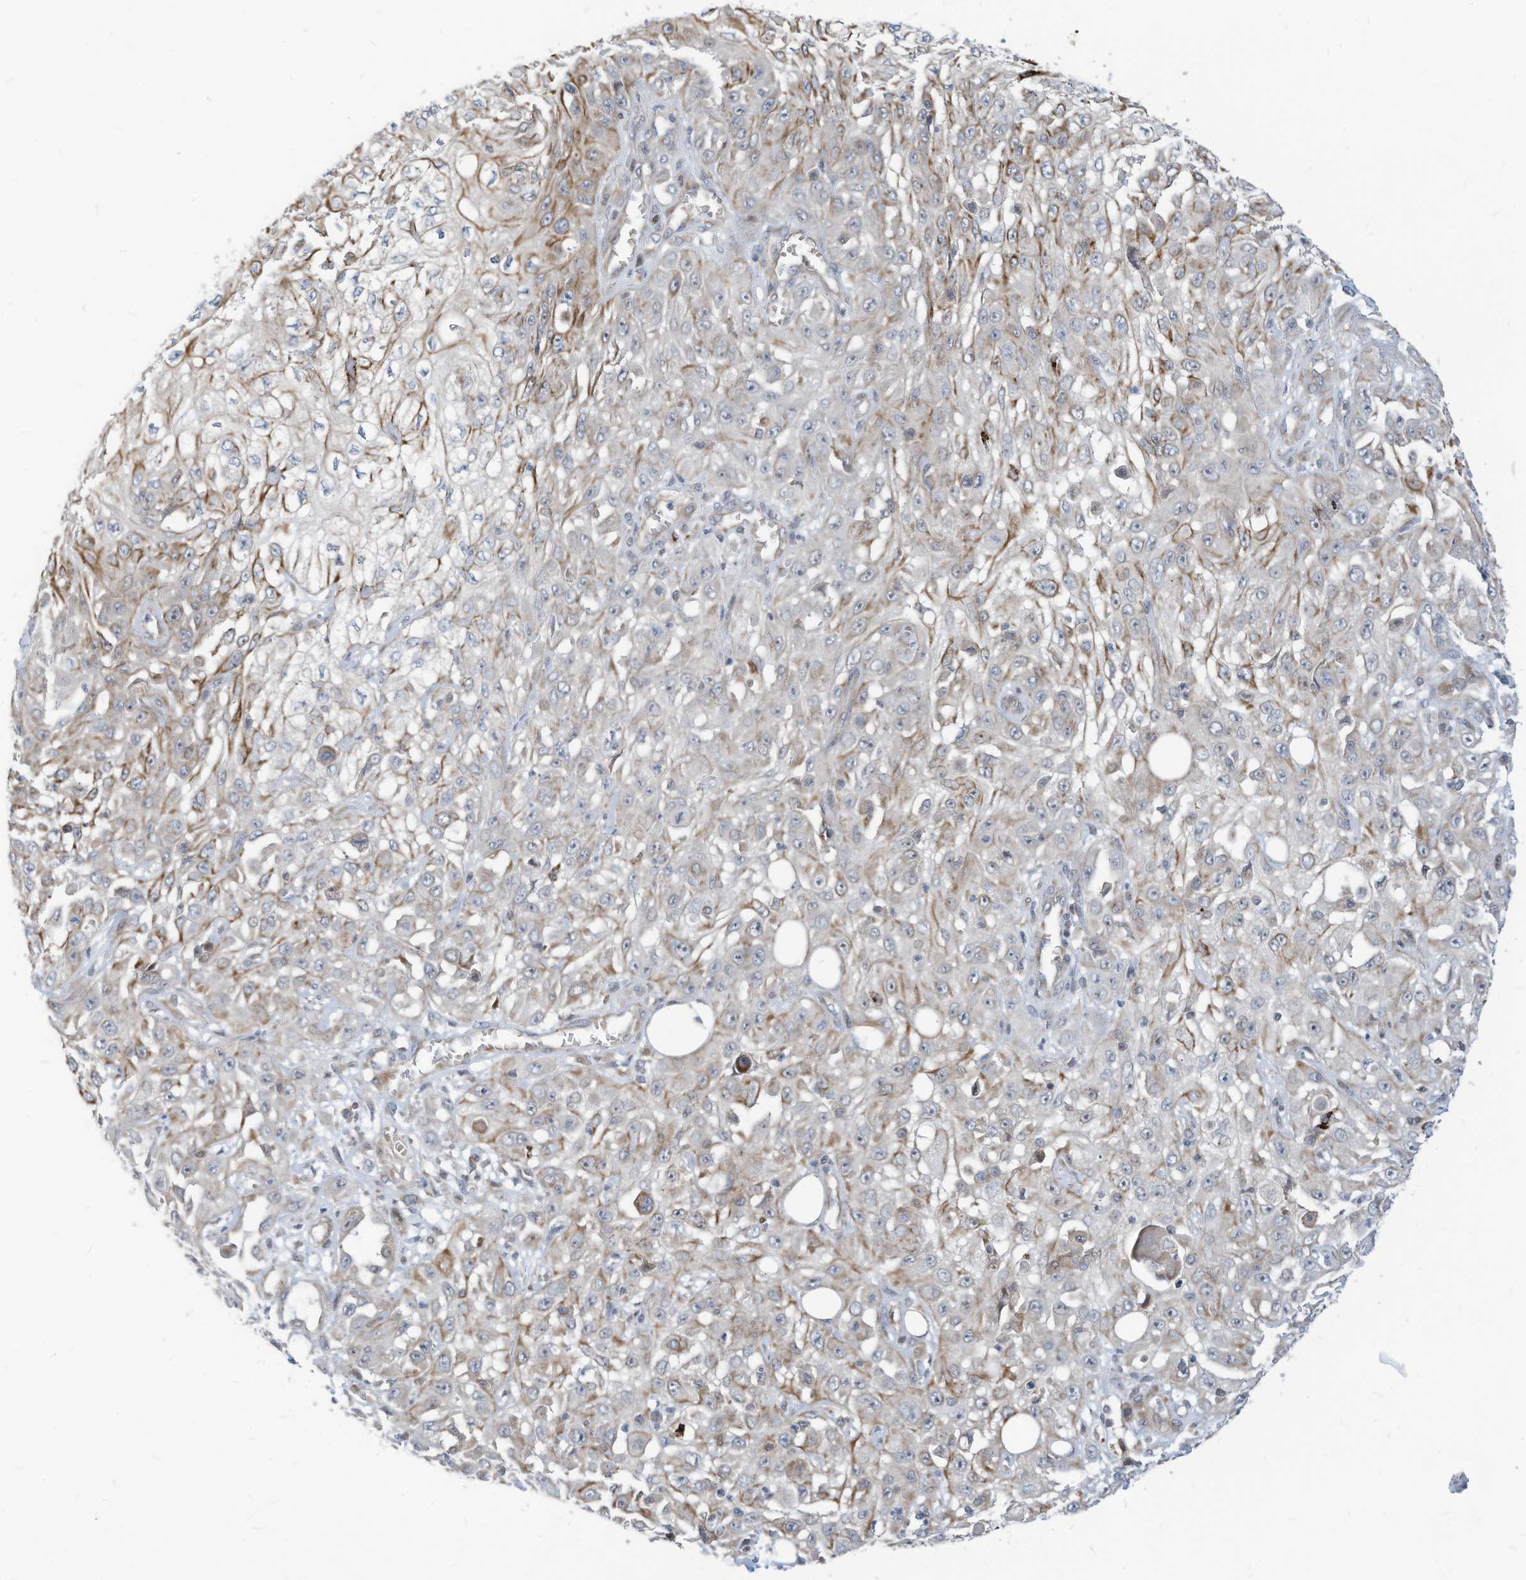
{"staining": {"intensity": "weak", "quantity": "25%-75%", "location": "cytoplasmic/membranous"}, "tissue": "skin cancer", "cell_type": "Tumor cells", "image_type": "cancer", "snomed": [{"axis": "morphology", "description": "Squamous cell carcinoma, NOS"}, {"axis": "morphology", "description": "Squamous cell carcinoma, metastatic, NOS"}, {"axis": "topography", "description": "Skin"}, {"axis": "topography", "description": "Lymph node"}], "caption": "Immunohistochemistry (IHC) image of neoplastic tissue: skin metastatic squamous cell carcinoma stained using IHC reveals low levels of weak protein expression localized specifically in the cytoplasmic/membranous of tumor cells, appearing as a cytoplasmic/membranous brown color.", "gene": "GPATCH3", "patient": {"sex": "male", "age": 75}}